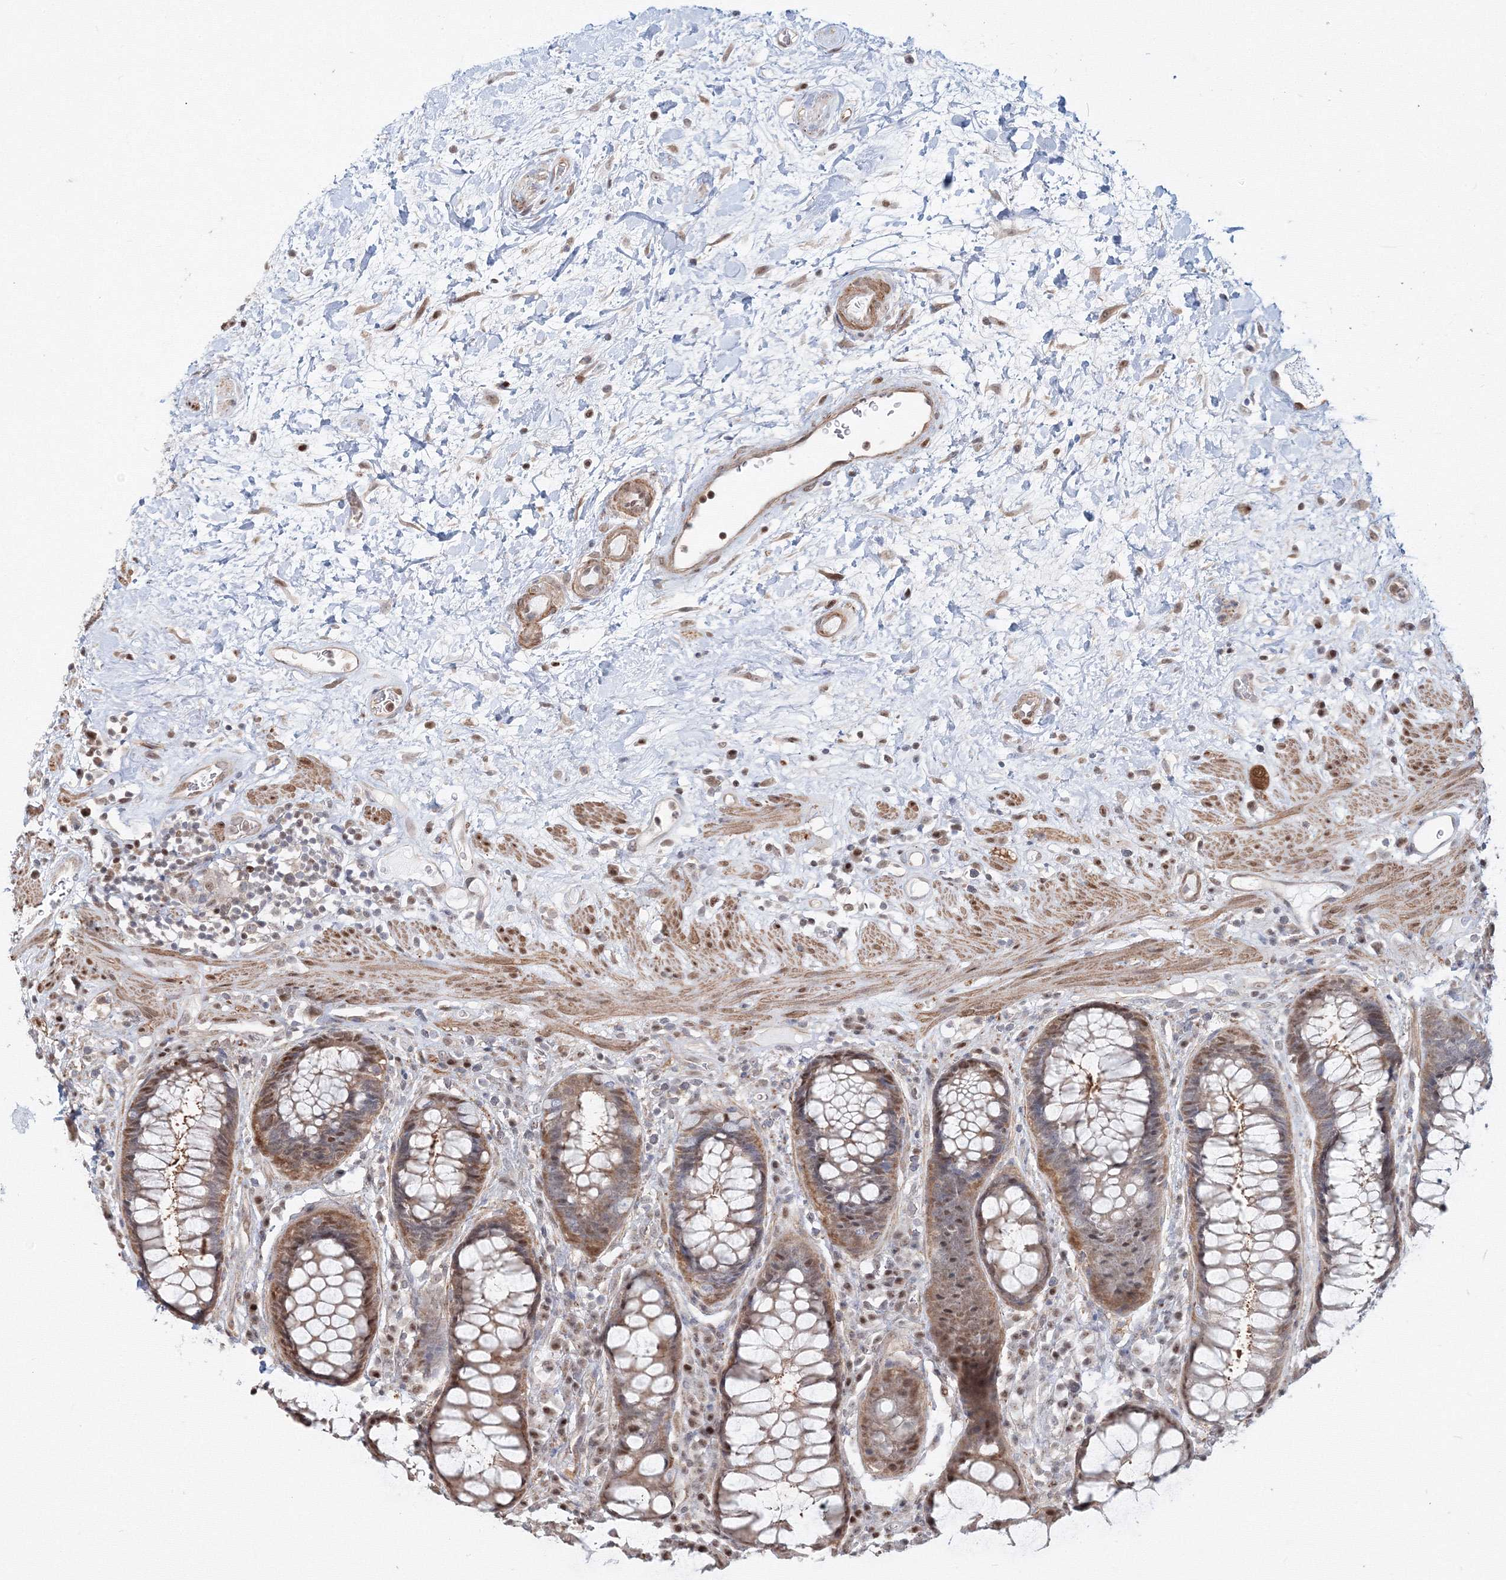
{"staining": {"intensity": "moderate", "quantity": ">75%", "location": "cytoplasmic/membranous,nuclear"}, "tissue": "rectum", "cell_type": "Glandular cells", "image_type": "normal", "snomed": [{"axis": "morphology", "description": "Normal tissue, NOS"}, {"axis": "topography", "description": "Rectum"}], "caption": "High-power microscopy captured an IHC image of normal rectum, revealing moderate cytoplasmic/membranous,nuclear positivity in approximately >75% of glandular cells.", "gene": "ARHGAP21", "patient": {"sex": "male", "age": 64}}